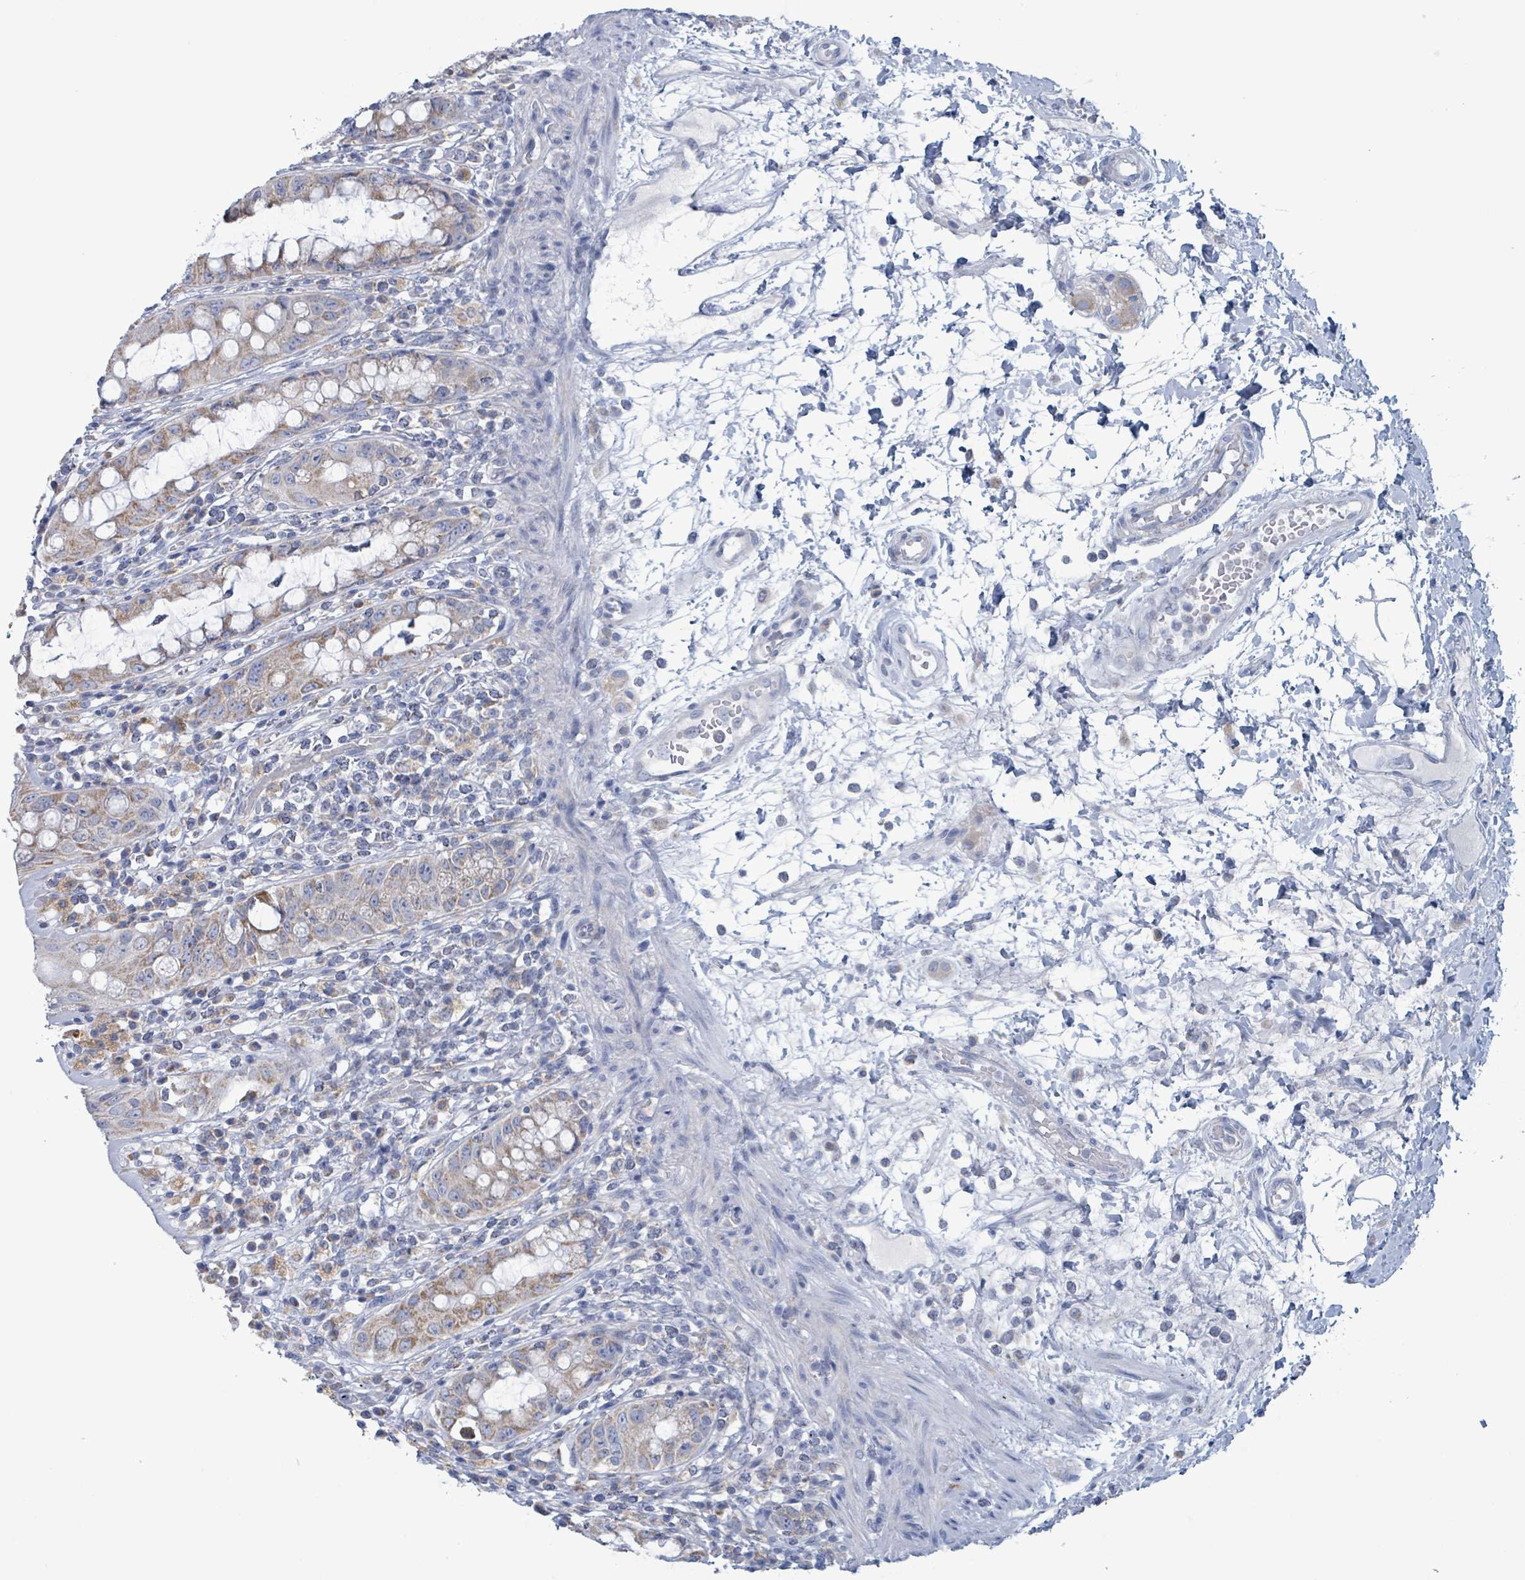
{"staining": {"intensity": "weak", "quantity": "25%-75%", "location": "cytoplasmic/membranous"}, "tissue": "rectum", "cell_type": "Glandular cells", "image_type": "normal", "snomed": [{"axis": "morphology", "description": "Normal tissue, NOS"}, {"axis": "topography", "description": "Rectum"}], "caption": "A brown stain highlights weak cytoplasmic/membranous expression of a protein in glandular cells of benign rectum. The staining is performed using DAB (3,3'-diaminobenzidine) brown chromogen to label protein expression. The nuclei are counter-stained blue using hematoxylin.", "gene": "AKR1C4", "patient": {"sex": "female", "age": 57}}